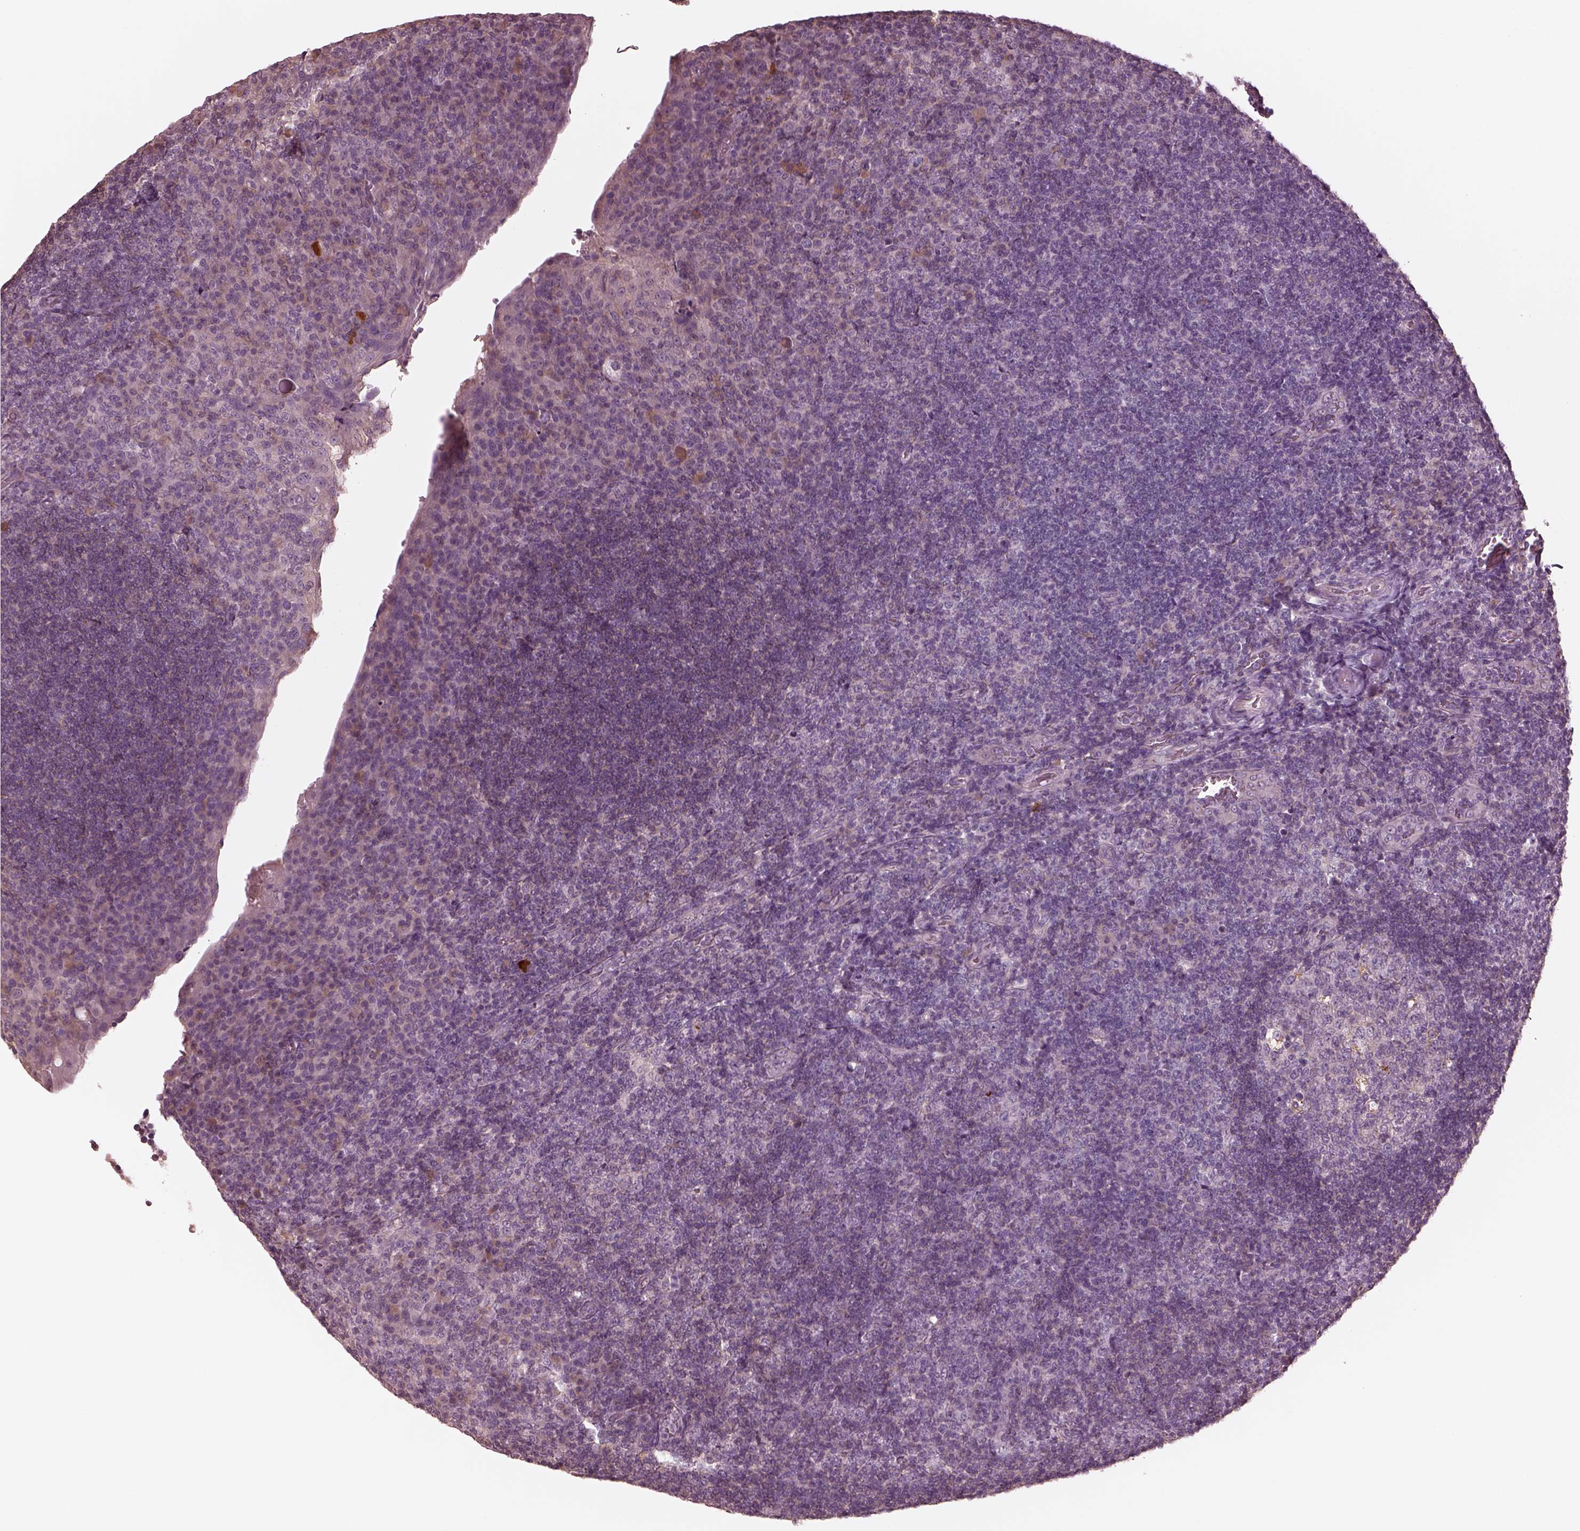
{"staining": {"intensity": "negative", "quantity": "none", "location": "none"}, "tissue": "tonsil", "cell_type": "Germinal center cells", "image_type": "normal", "snomed": [{"axis": "morphology", "description": "Normal tissue, NOS"}, {"axis": "topography", "description": "Tonsil"}], "caption": "High power microscopy micrograph of an IHC histopathology image of benign tonsil, revealing no significant positivity in germinal center cells. (DAB (3,3'-diaminobenzidine) immunohistochemistry (IHC), high magnification).", "gene": "VWA5B1", "patient": {"sex": "male", "age": 17}}